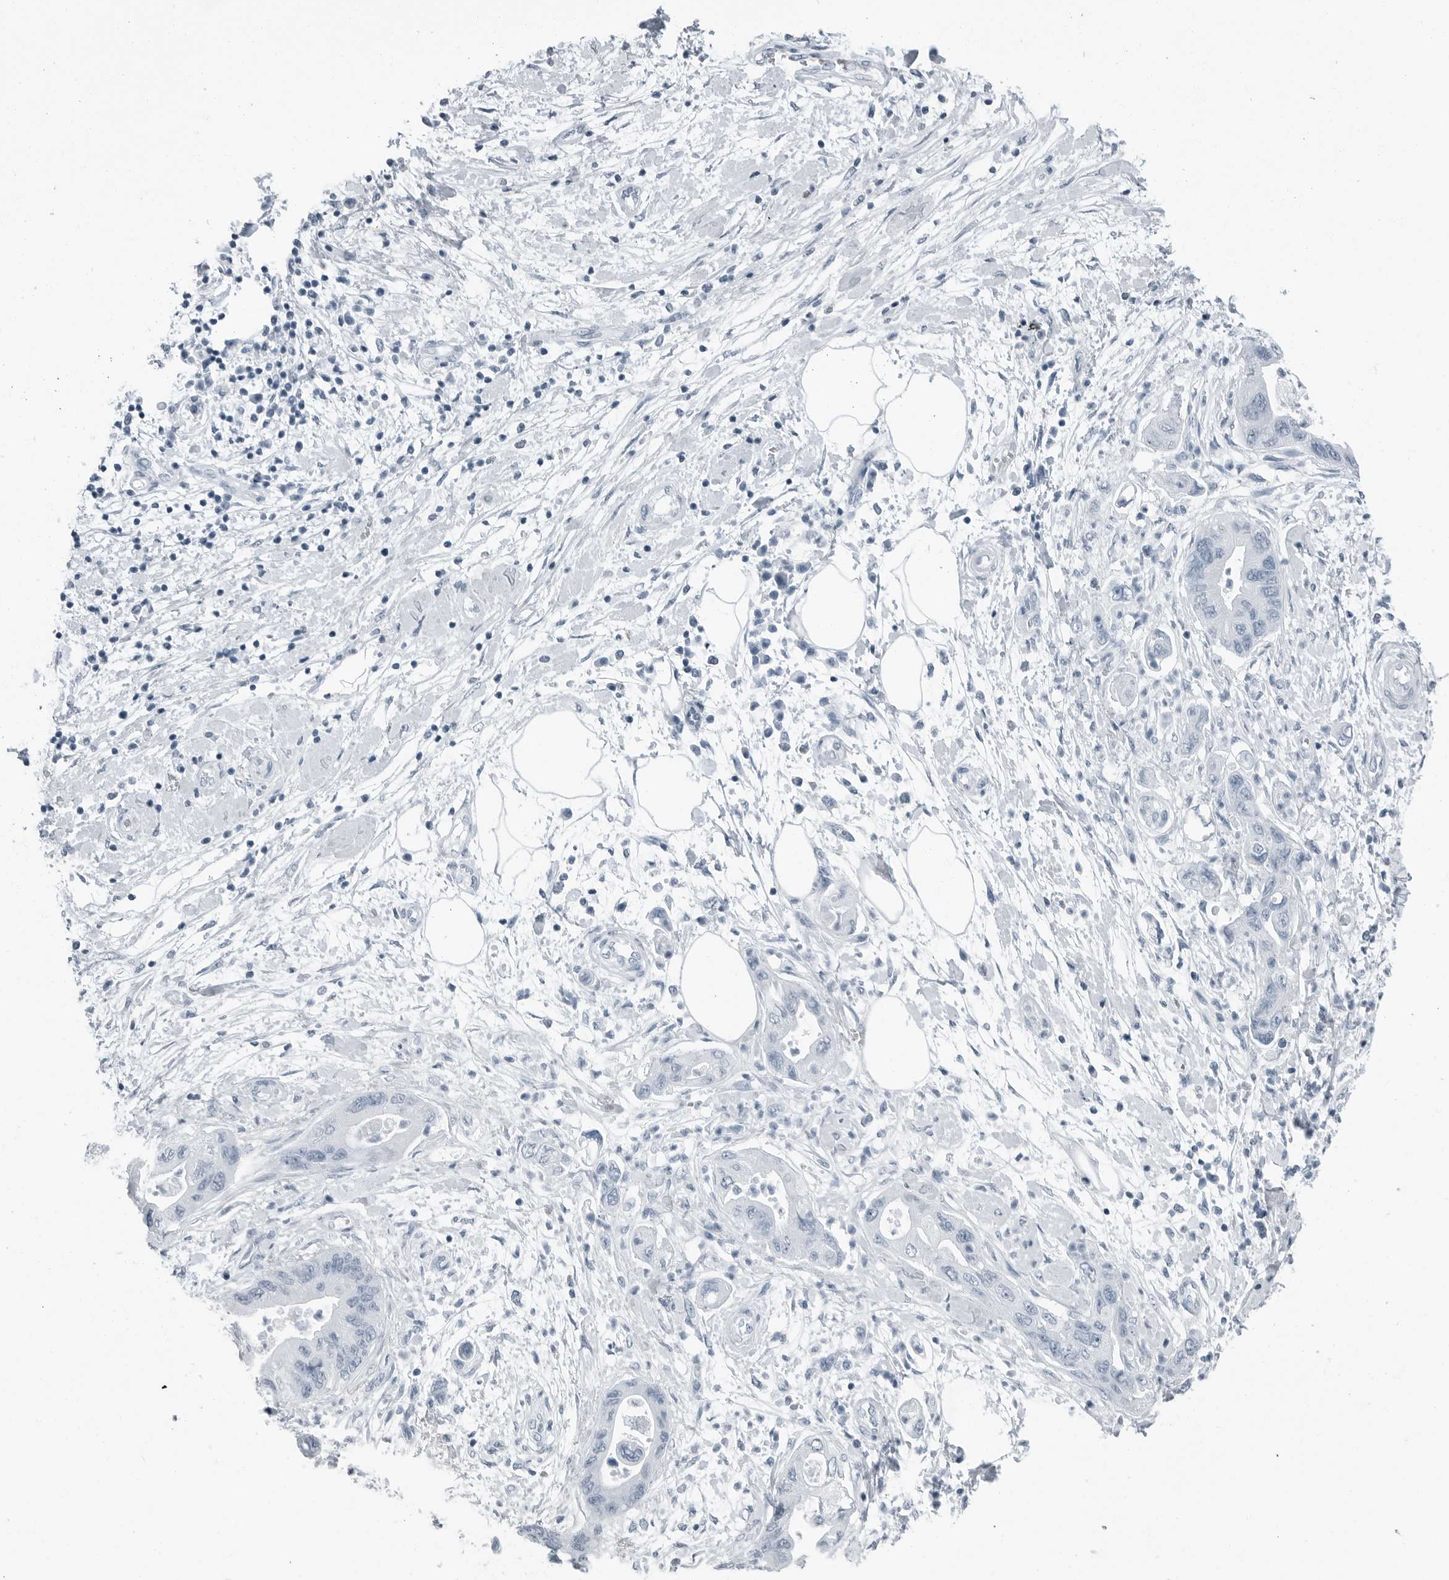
{"staining": {"intensity": "negative", "quantity": "none", "location": "none"}, "tissue": "pancreatic cancer", "cell_type": "Tumor cells", "image_type": "cancer", "snomed": [{"axis": "morphology", "description": "Adenocarcinoma, NOS"}, {"axis": "topography", "description": "Pancreas"}], "caption": "Immunohistochemical staining of pancreatic adenocarcinoma reveals no significant positivity in tumor cells. (DAB (3,3'-diaminobenzidine) immunohistochemistry (IHC) with hematoxylin counter stain).", "gene": "FABP6", "patient": {"sex": "female", "age": 73}}